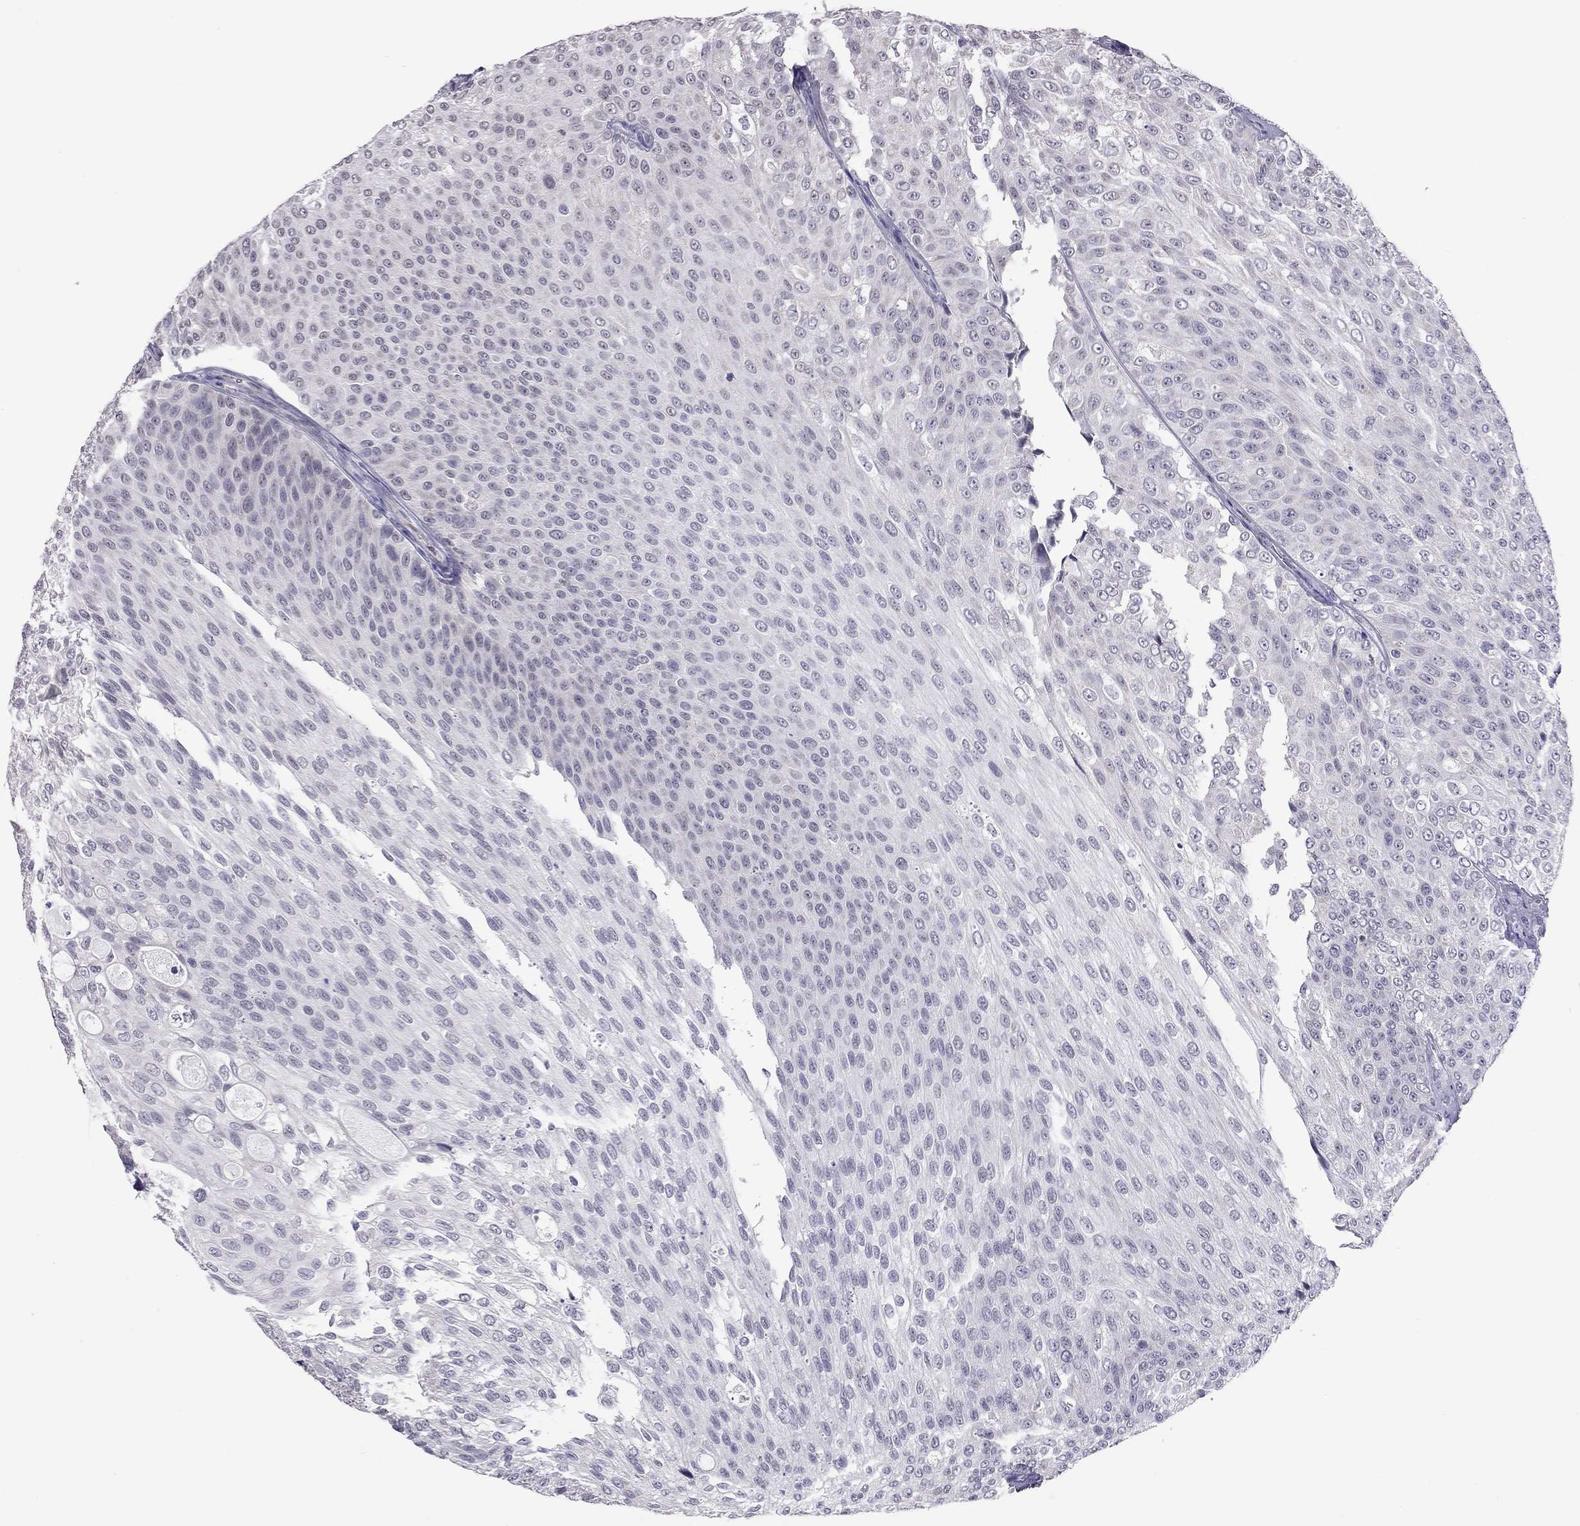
{"staining": {"intensity": "negative", "quantity": "none", "location": "none"}, "tissue": "urothelial cancer", "cell_type": "Tumor cells", "image_type": "cancer", "snomed": [{"axis": "morphology", "description": "Urothelial carcinoma, Low grade"}, {"axis": "topography", "description": "Ureter, NOS"}, {"axis": "topography", "description": "Urinary bladder"}], "caption": "Urothelial carcinoma (low-grade) was stained to show a protein in brown. There is no significant positivity in tumor cells. (DAB immunohistochemistry (IHC) visualized using brightfield microscopy, high magnification).", "gene": "PPP1R3A", "patient": {"sex": "male", "age": 78}}